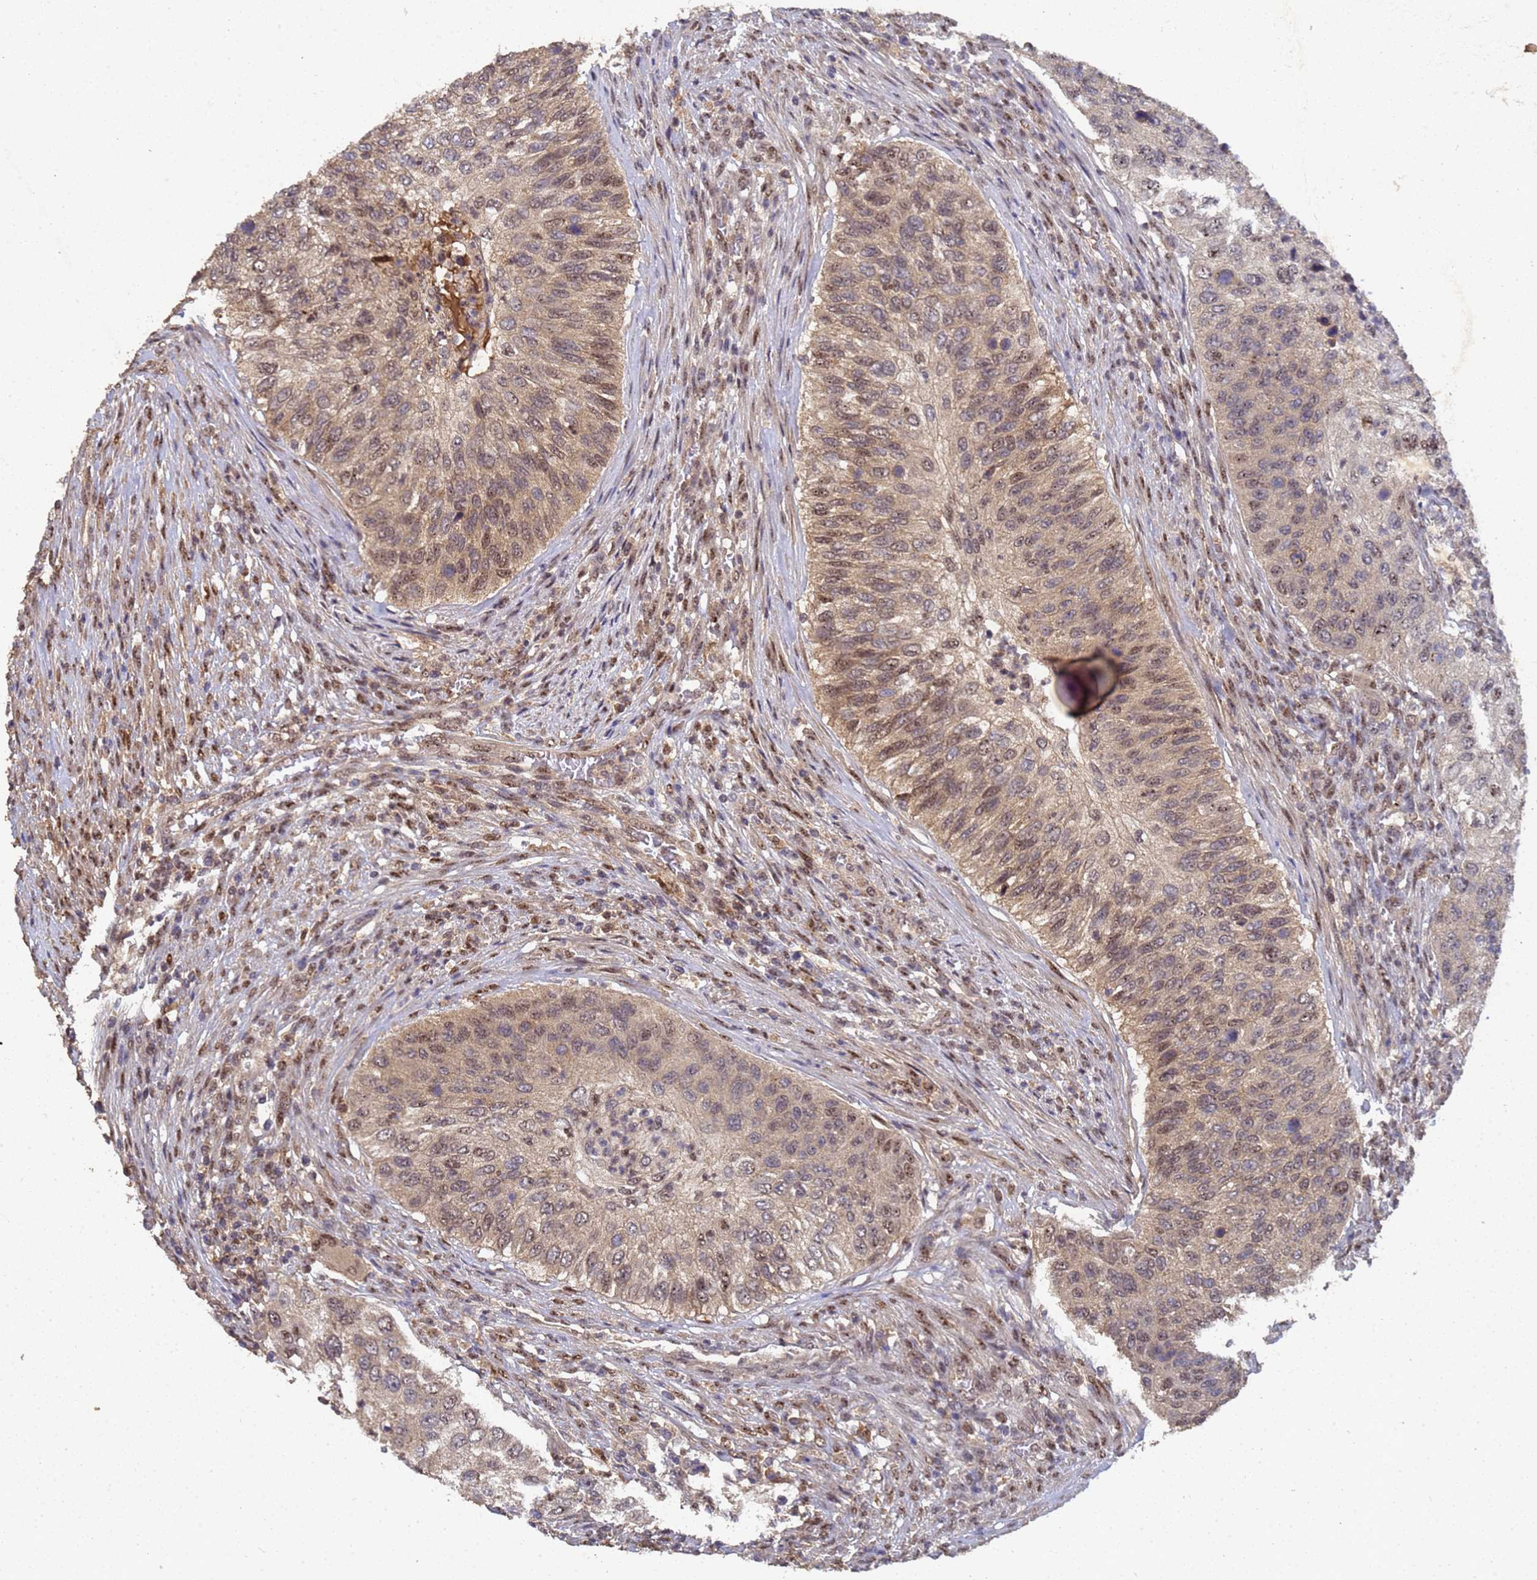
{"staining": {"intensity": "weak", "quantity": "25%-75%", "location": "cytoplasmic/membranous,nuclear"}, "tissue": "urothelial cancer", "cell_type": "Tumor cells", "image_type": "cancer", "snomed": [{"axis": "morphology", "description": "Urothelial carcinoma, High grade"}, {"axis": "topography", "description": "Urinary bladder"}], "caption": "High-grade urothelial carcinoma stained with IHC displays weak cytoplasmic/membranous and nuclear expression in approximately 25%-75% of tumor cells.", "gene": "SECISBP2", "patient": {"sex": "female", "age": 60}}